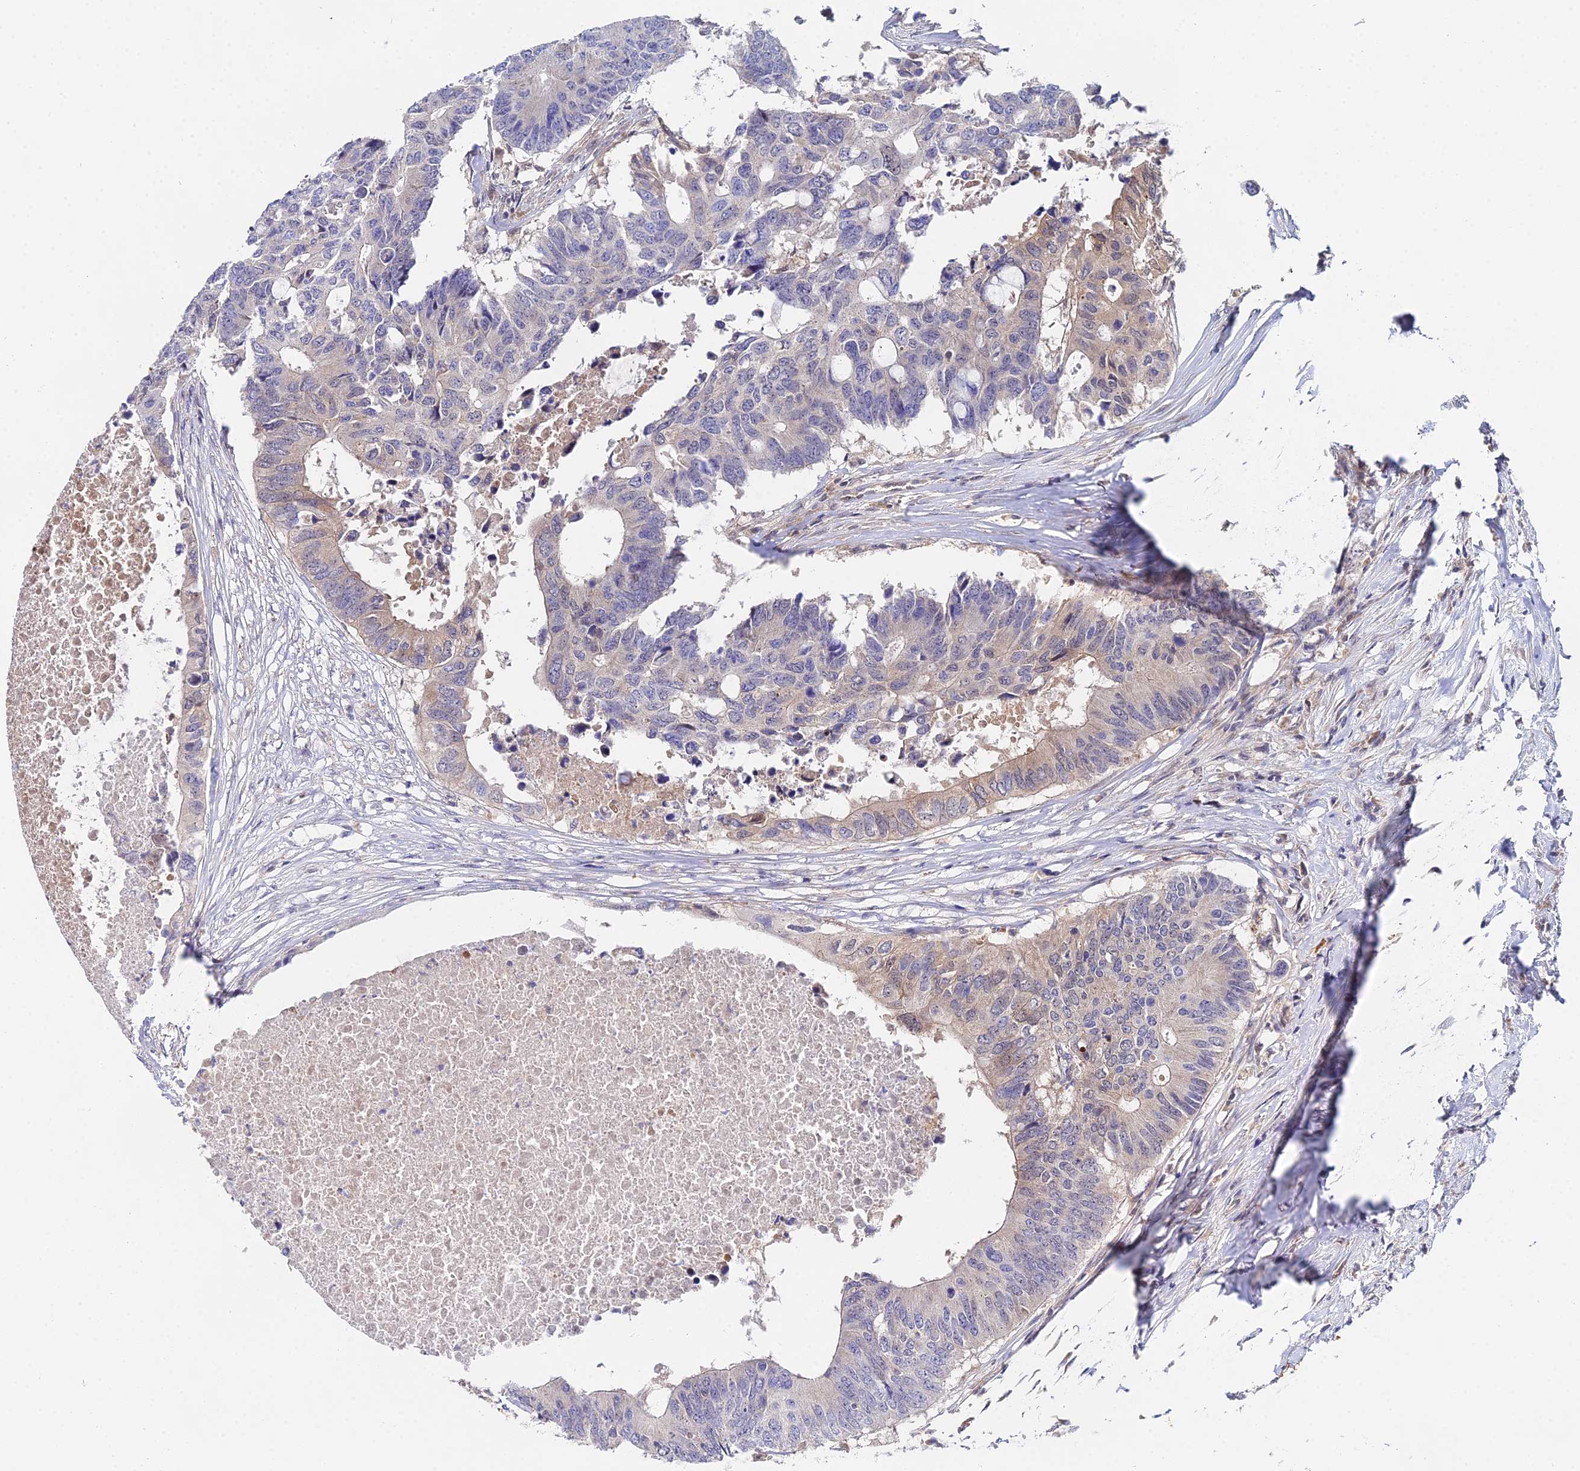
{"staining": {"intensity": "weak", "quantity": "<25%", "location": "cytoplasmic/membranous"}, "tissue": "colorectal cancer", "cell_type": "Tumor cells", "image_type": "cancer", "snomed": [{"axis": "morphology", "description": "Adenocarcinoma, NOS"}, {"axis": "topography", "description": "Colon"}], "caption": "High power microscopy micrograph of an IHC micrograph of colorectal cancer (adenocarcinoma), revealing no significant staining in tumor cells.", "gene": "PPP2R2C", "patient": {"sex": "male", "age": 71}}